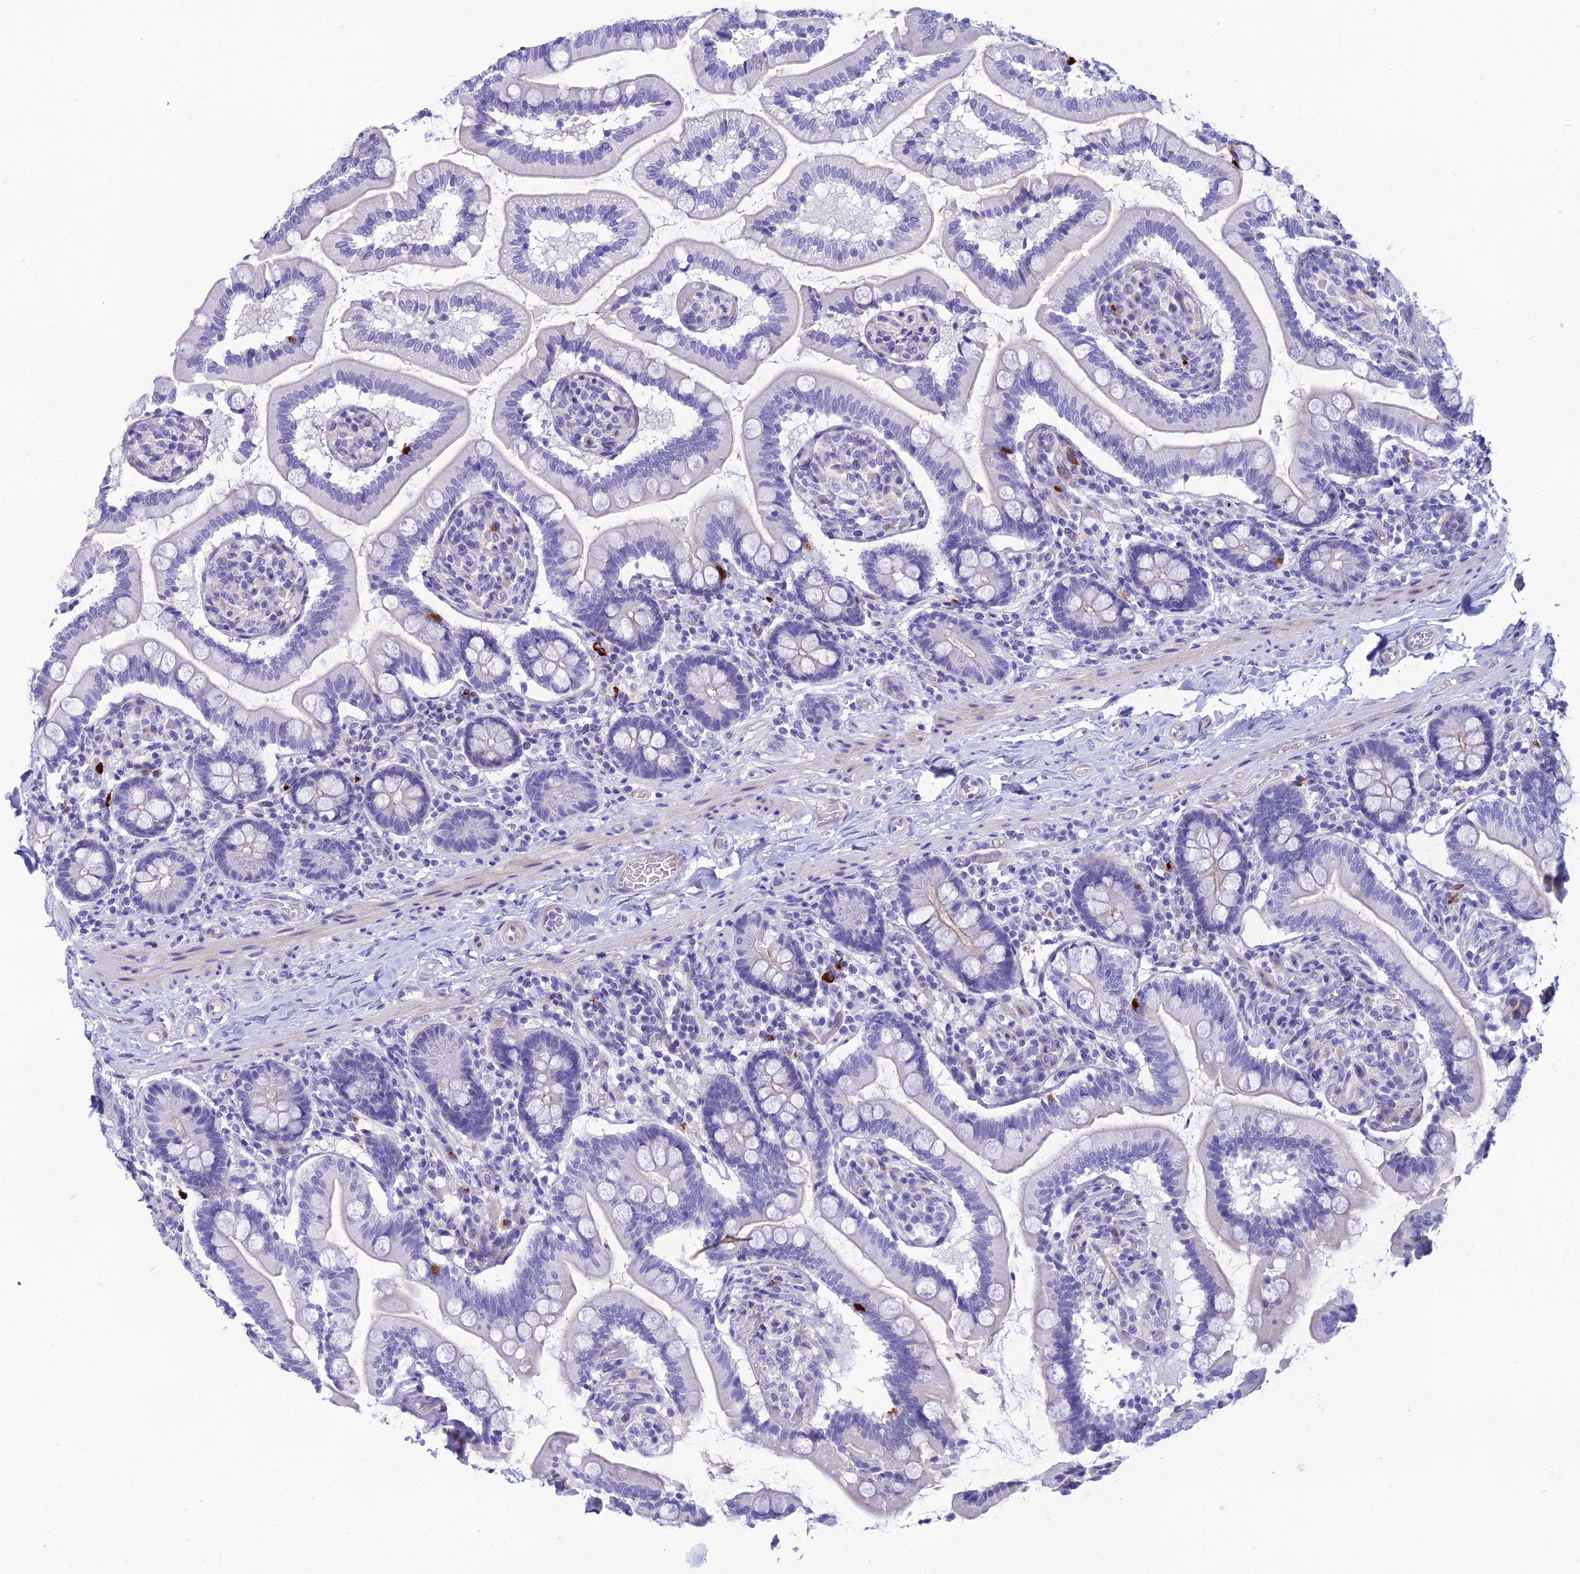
{"staining": {"intensity": "negative", "quantity": "none", "location": "none"}, "tissue": "small intestine", "cell_type": "Glandular cells", "image_type": "normal", "snomed": [{"axis": "morphology", "description": "Normal tissue, NOS"}, {"axis": "topography", "description": "Small intestine"}], "caption": "The photomicrograph reveals no significant positivity in glandular cells of small intestine.", "gene": "OR56B1", "patient": {"sex": "female", "age": 64}}